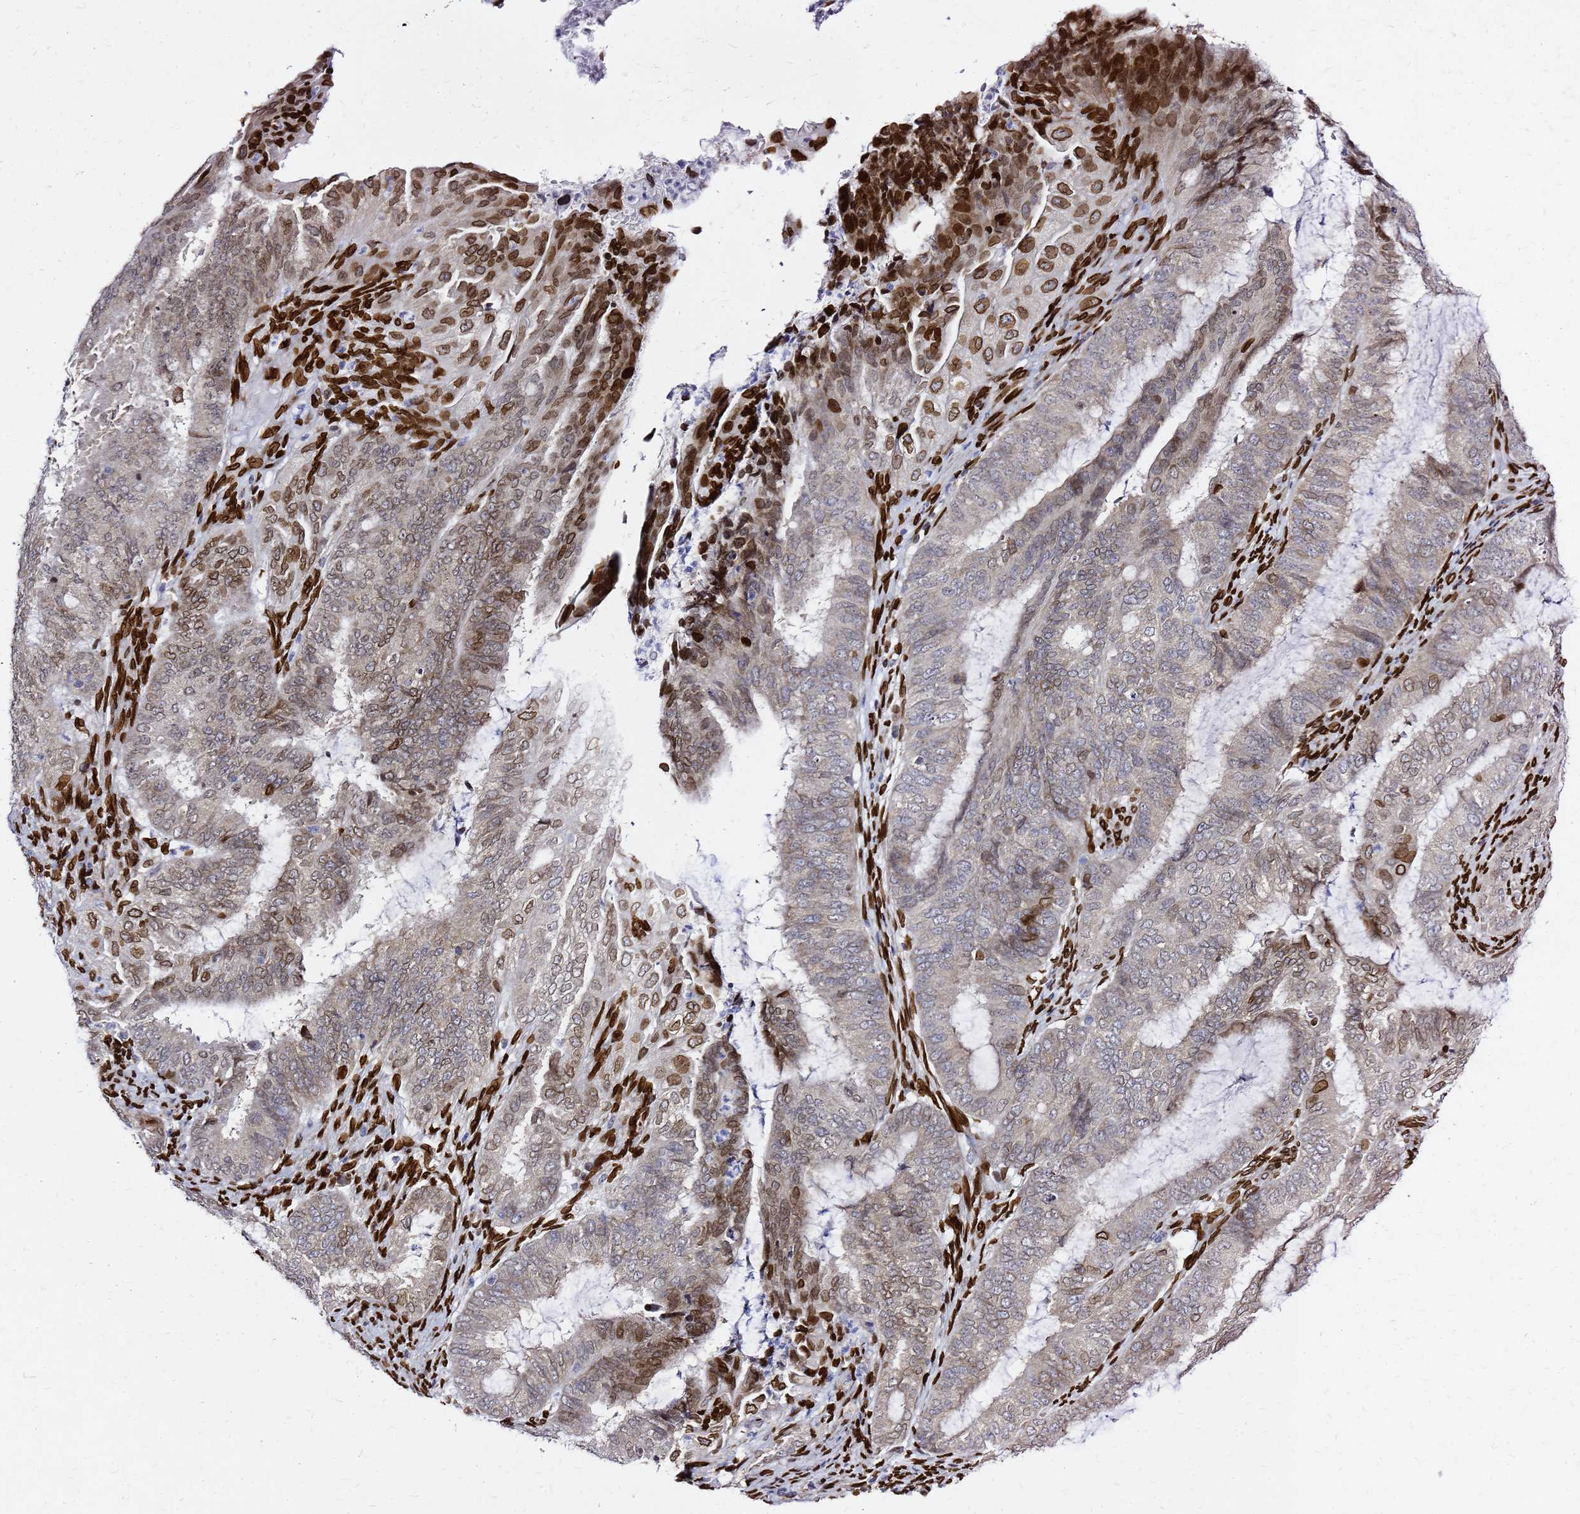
{"staining": {"intensity": "moderate", "quantity": "25%-75%", "location": "cytoplasmic/membranous,nuclear"}, "tissue": "endometrial cancer", "cell_type": "Tumor cells", "image_type": "cancer", "snomed": [{"axis": "morphology", "description": "Adenocarcinoma, NOS"}, {"axis": "topography", "description": "Endometrium"}], "caption": "Moderate cytoplasmic/membranous and nuclear positivity for a protein is appreciated in approximately 25%-75% of tumor cells of endometrial adenocarcinoma using immunohistochemistry.", "gene": "C6orf141", "patient": {"sex": "female", "age": 51}}